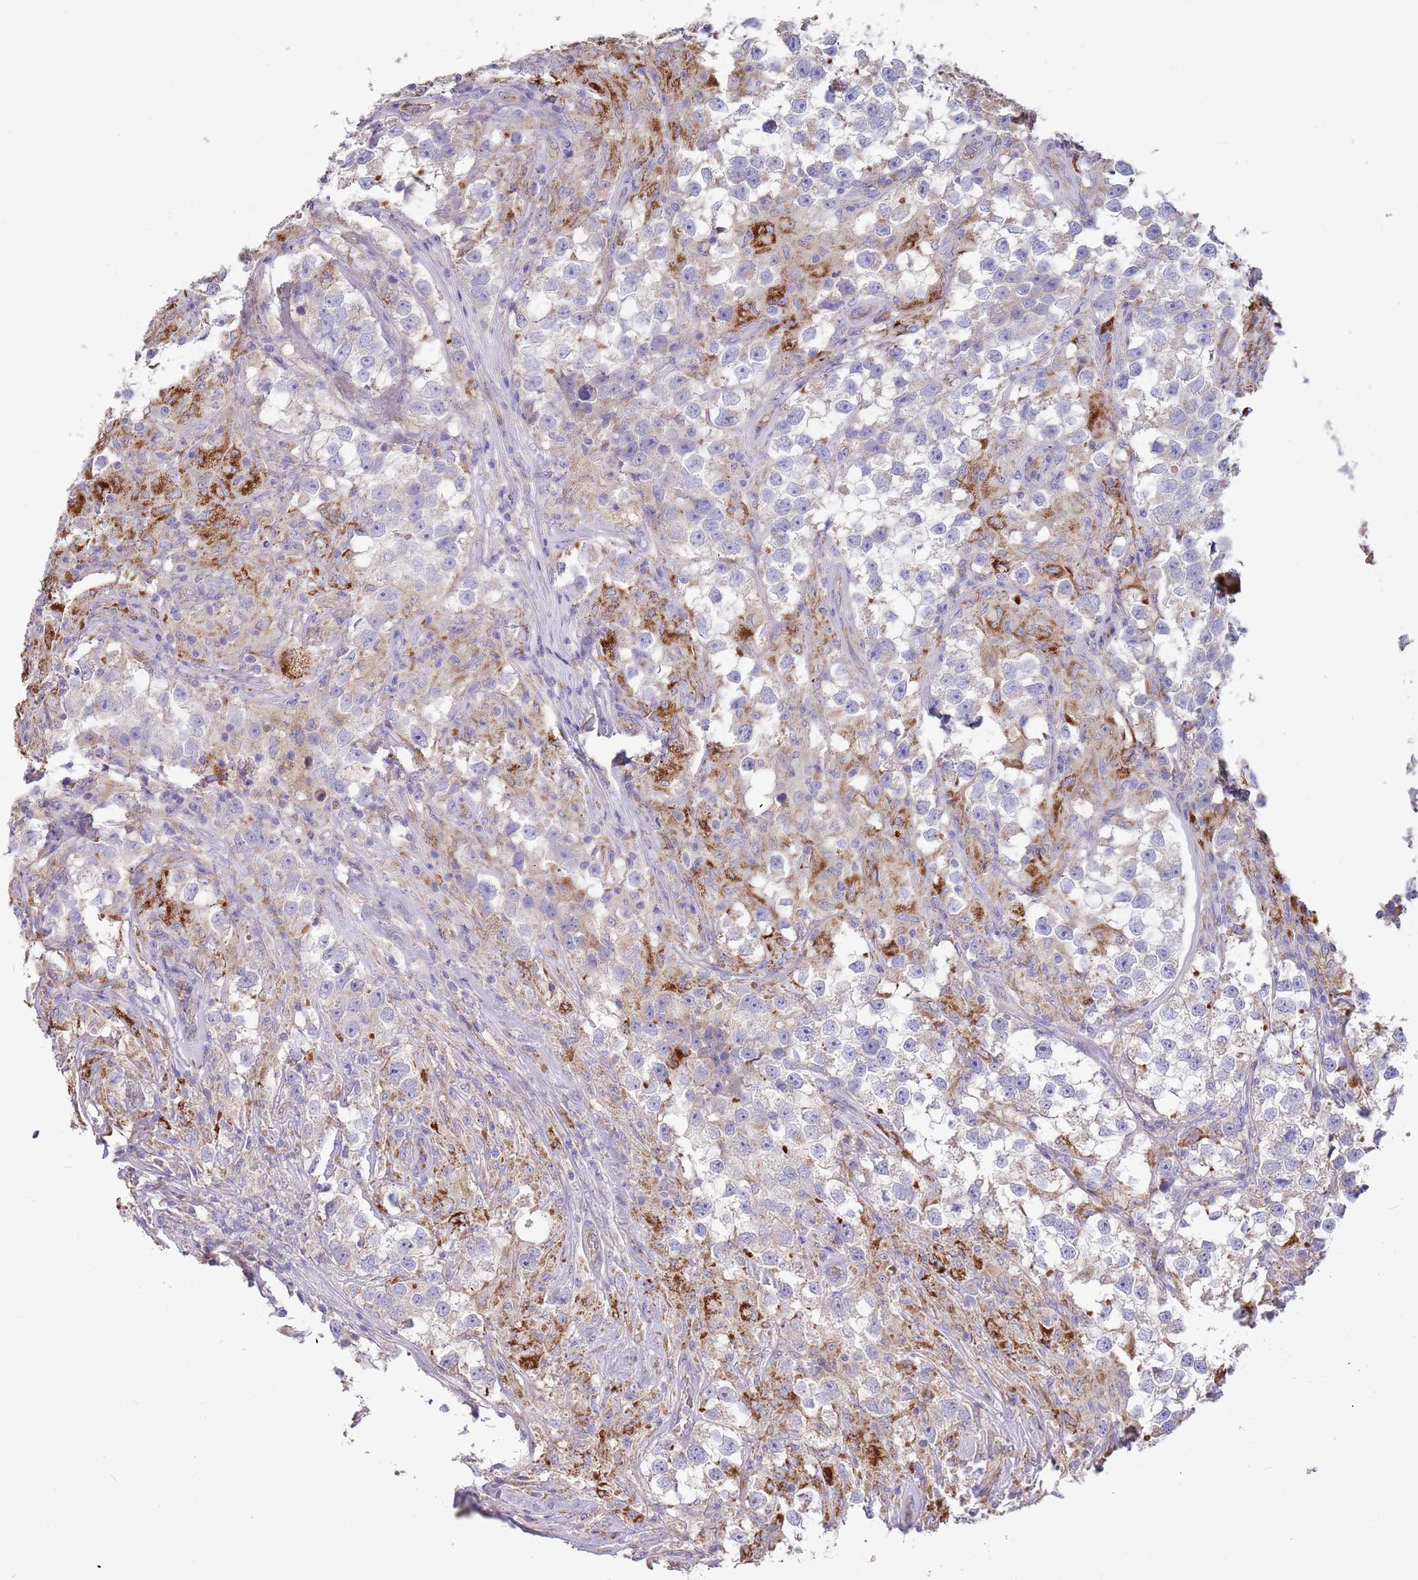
{"staining": {"intensity": "weak", "quantity": ">75%", "location": "cytoplasmic/membranous"}, "tissue": "testis cancer", "cell_type": "Tumor cells", "image_type": "cancer", "snomed": [{"axis": "morphology", "description": "Seminoma, NOS"}, {"axis": "topography", "description": "Testis"}], "caption": "Protein staining shows weak cytoplasmic/membranous positivity in about >75% of tumor cells in testis seminoma.", "gene": "TRMO", "patient": {"sex": "male", "age": 46}}